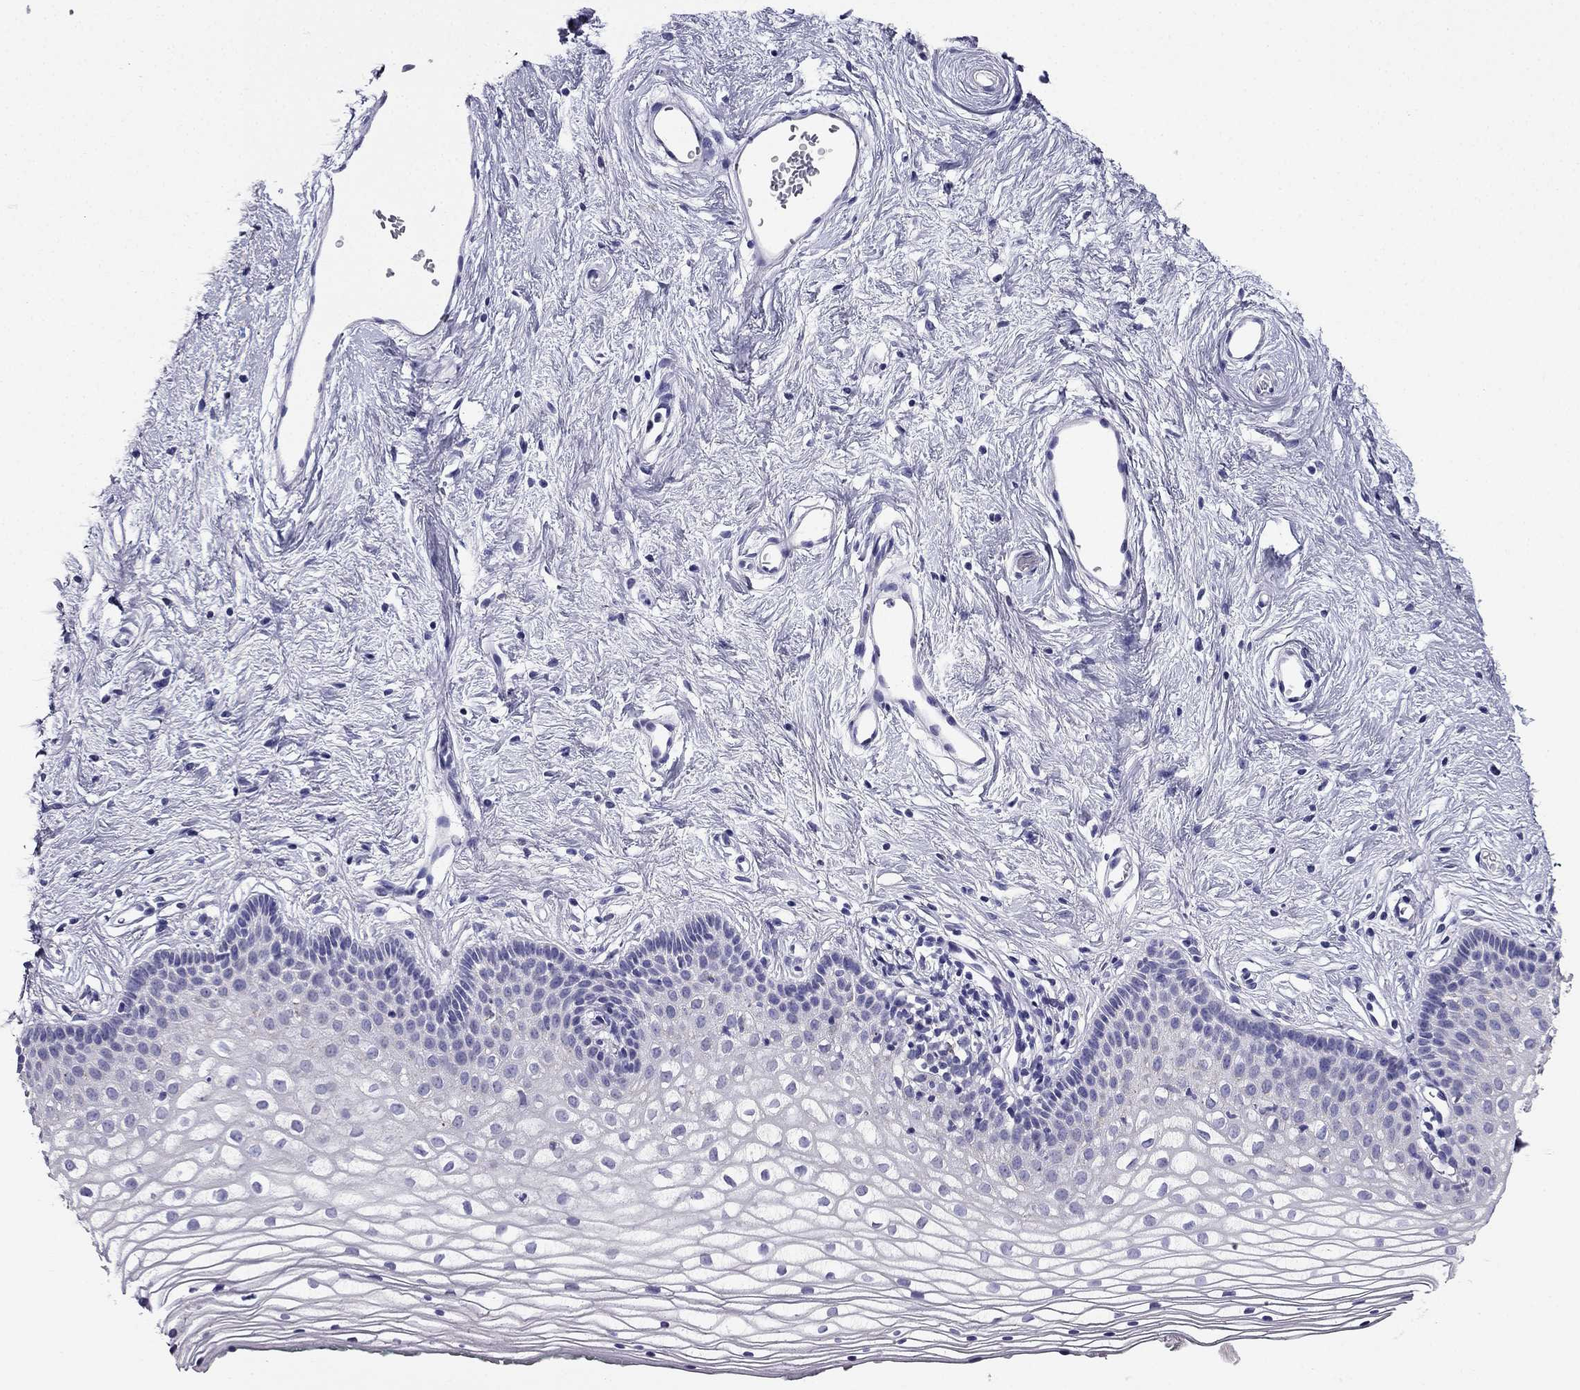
{"staining": {"intensity": "negative", "quantity": "none", "location": "none"}, "tissue": "vagina", "cell_type": "Squamous epithelial cells", "image_type": "normal", "snomed": [{"axis": "morphology", "description": "Normal tissue, NOS"}, {"axis": "topography", "description": "Vagina"}], "caption": "Vagina stained for a protein using immunohistochemistry reveals no expression squamous epithelial cells.", "gene": "PTH", "patient": {"sex": "female", "age": 36}}